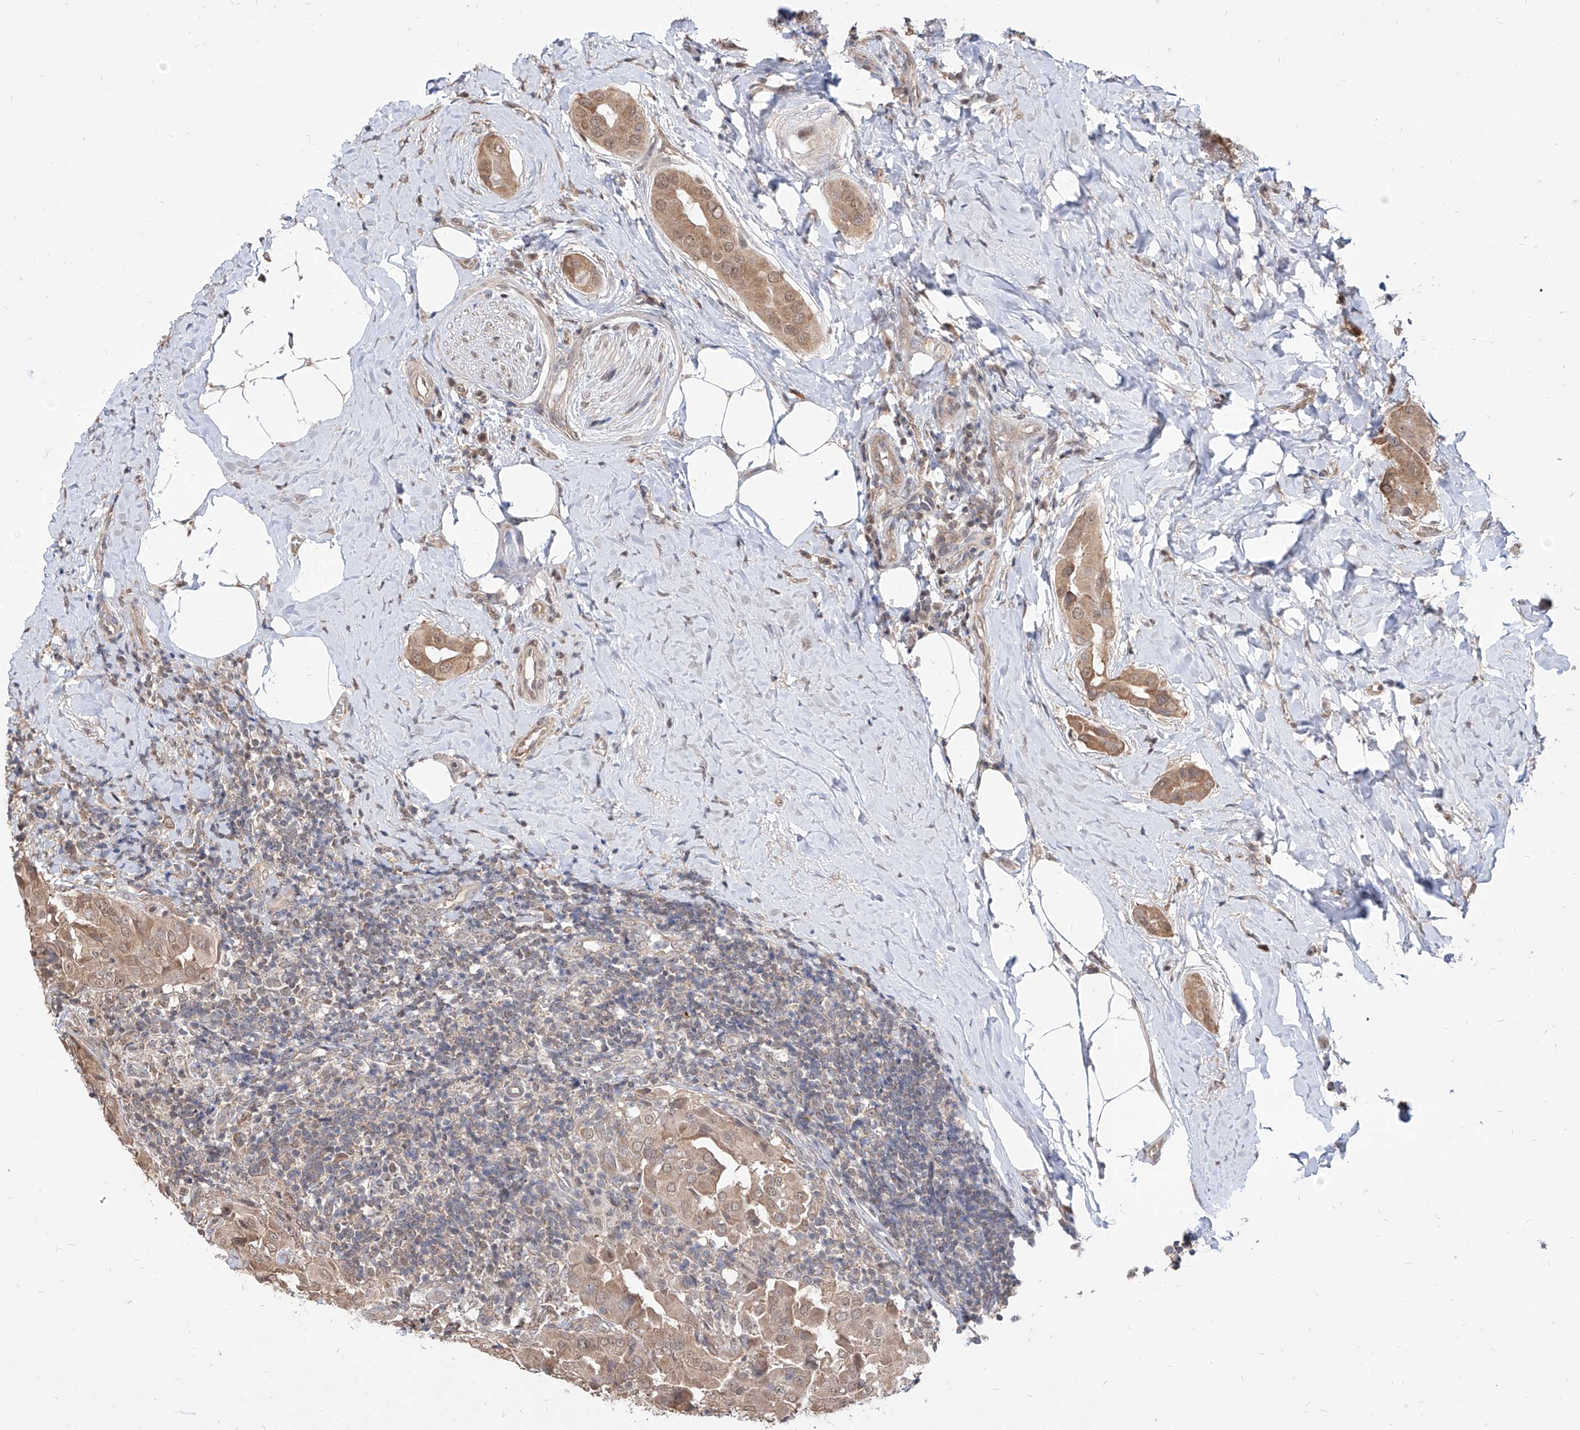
{"staining": {"intensity": "moderate", "quantity": ">75%", "location": "cytoplasmic/membranous,nuclear"}, "tissue": "thyroid cancer", "cell_type": "Tumor cells", "image_type": "cancer", "snomed": [{"axis": "morphology", "description": "Papillary adenocarcinoma, NOS"}, {"axis": "topography", "description": "Thyroid gland"}], "caption": "IHC (DAB) staining of human thyroid cancer (papillary adenocarcinoma) demonstrates moderate cytoplasmic/membranous and nuclear protein positivity in about >75% of tumor cells. The staining is performed using DAB (3,3'-diaminobenzidine) brown chromogen to label protein expression. The nuclei are counter-stained blue using hematoxylin.", "gene": "C8orf82", "patient": {"sex": "male", "age": 33}}